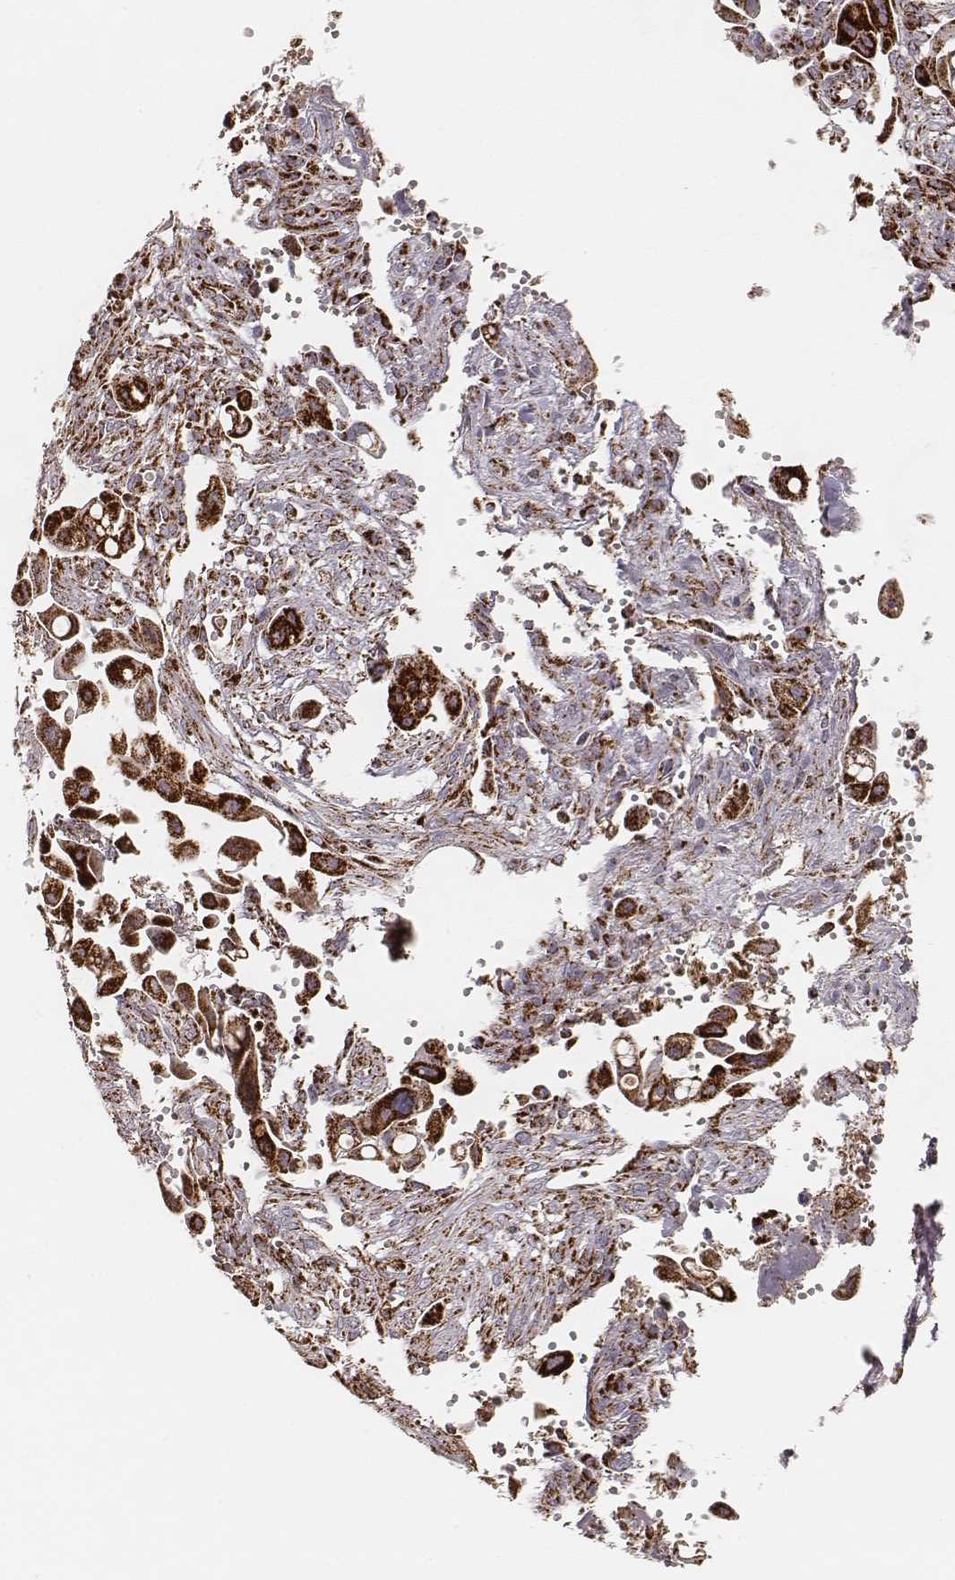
{"staining": {"intensity": "strong", "quantity": ">75%", "location": "cytoplasmic/membranous"}, "tissue": "pancreatic cancer", "cell_type": "Tumor cells", "image_type": "cancer", "snomed": [{"axis": "morphology", "description": "Adenocarcinoma, NOS"}, {"axis": "topography", "description": "Pancreas"}], "caption": "About >75% of tumor cells in human pancreatic cancer (adenocarcinoma) display strong cytoplasmic/membranous protein staining as visualized by brown immunohistochemical staining.", "gene": "CS", "patient": {"sex": "male", "age": 50}}